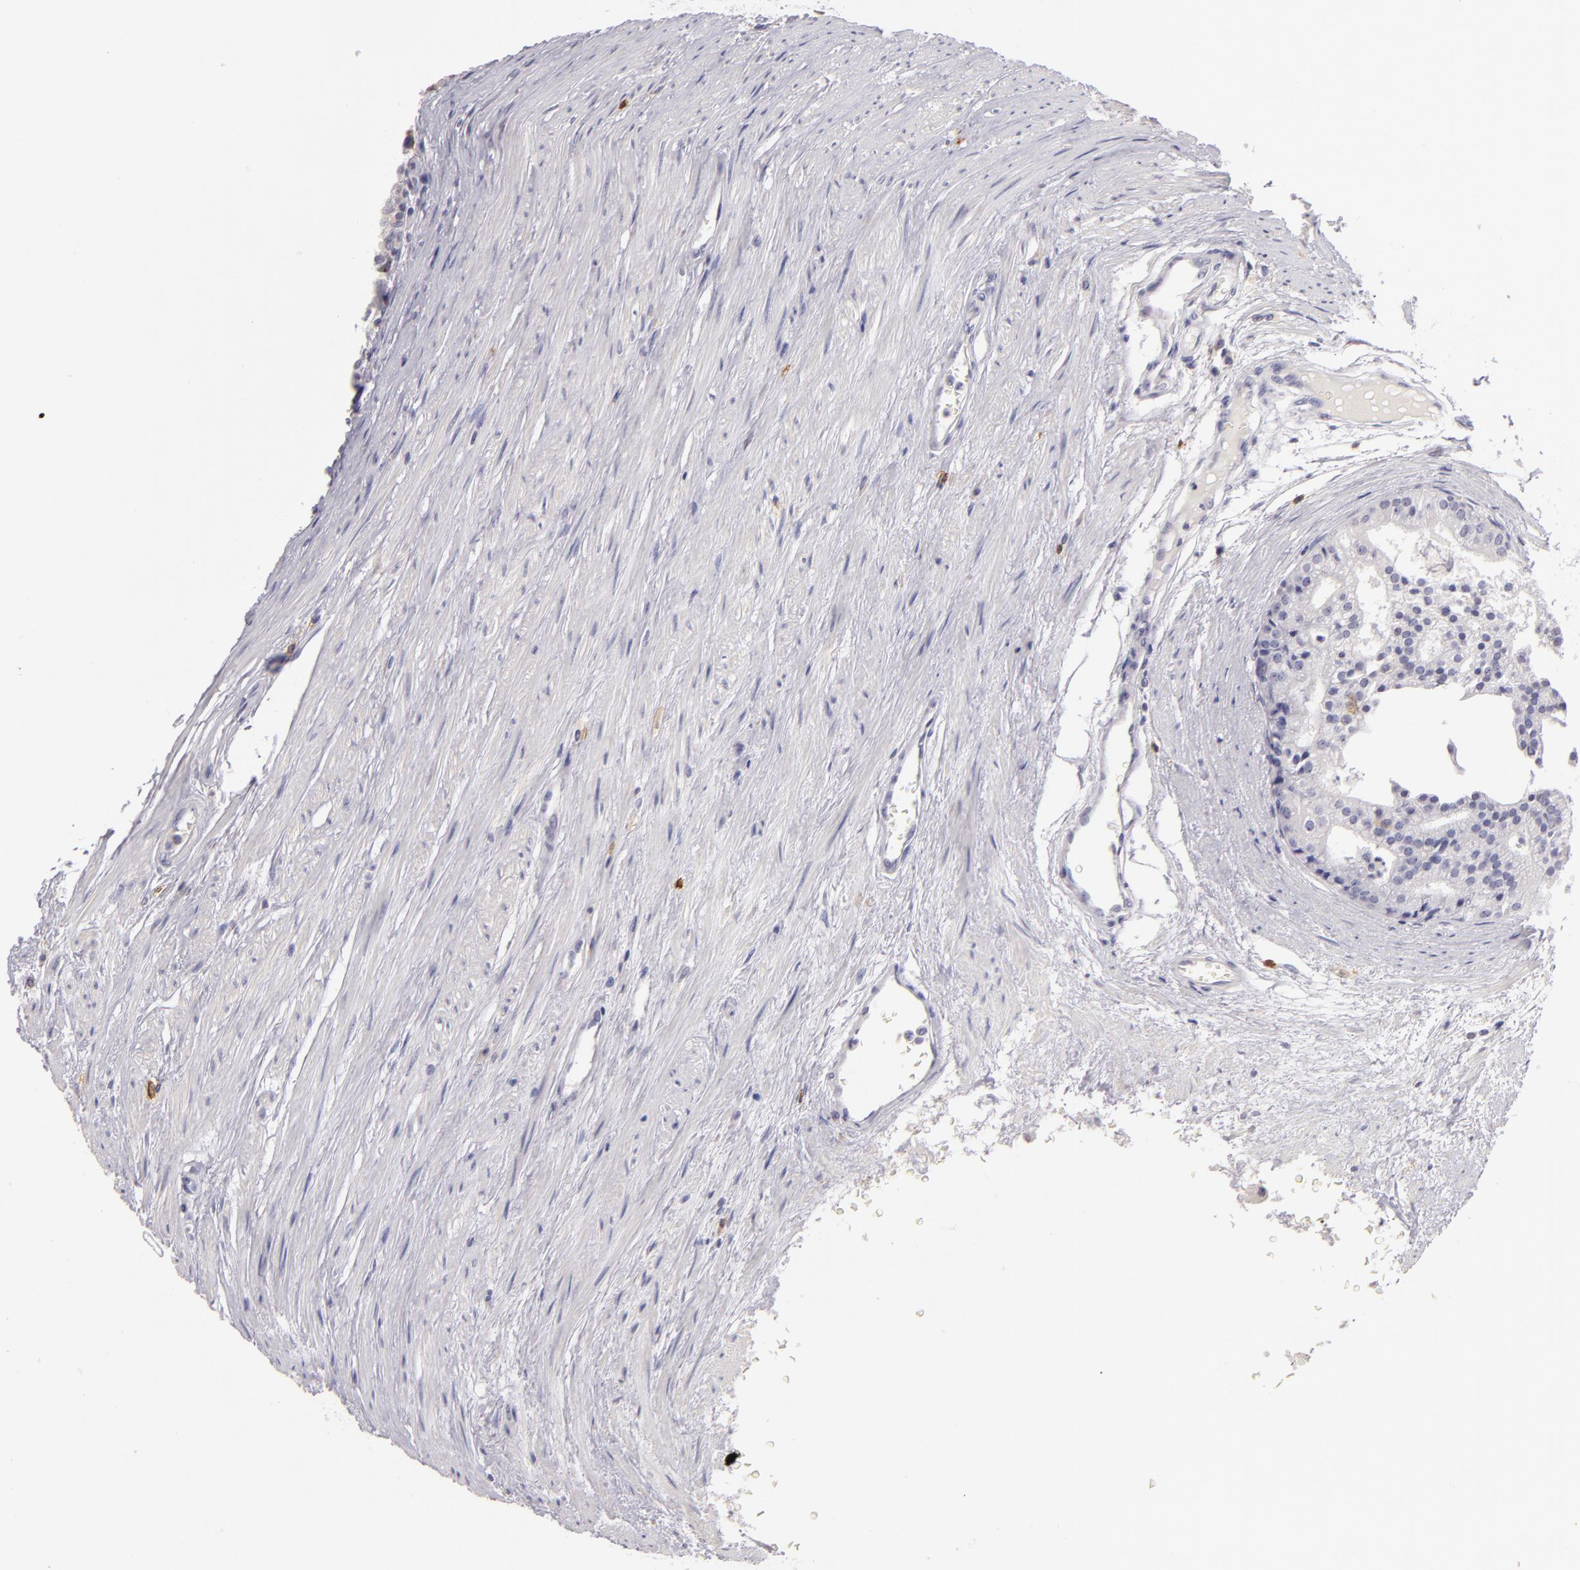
{"staining": {"intensity": "negative", "quantity": "none", "location": "none"}, "tissue": "prostate cancer", "cell_type": "Tumor cells", "image_type": "cancer", "snomed": [{"axis": "morphology", "description": "Adenocarcinoma, High grade"}, {"axis": "topography", "description": "Prostate"}], "caption": "This is an immunohistochemistry micrograph of prostate cancer (adenocarcinoma (high-grade)). There is no staining in tumor cells.", "gene": "IL2RA", "patient": {"sex": "male", "age": 56}}